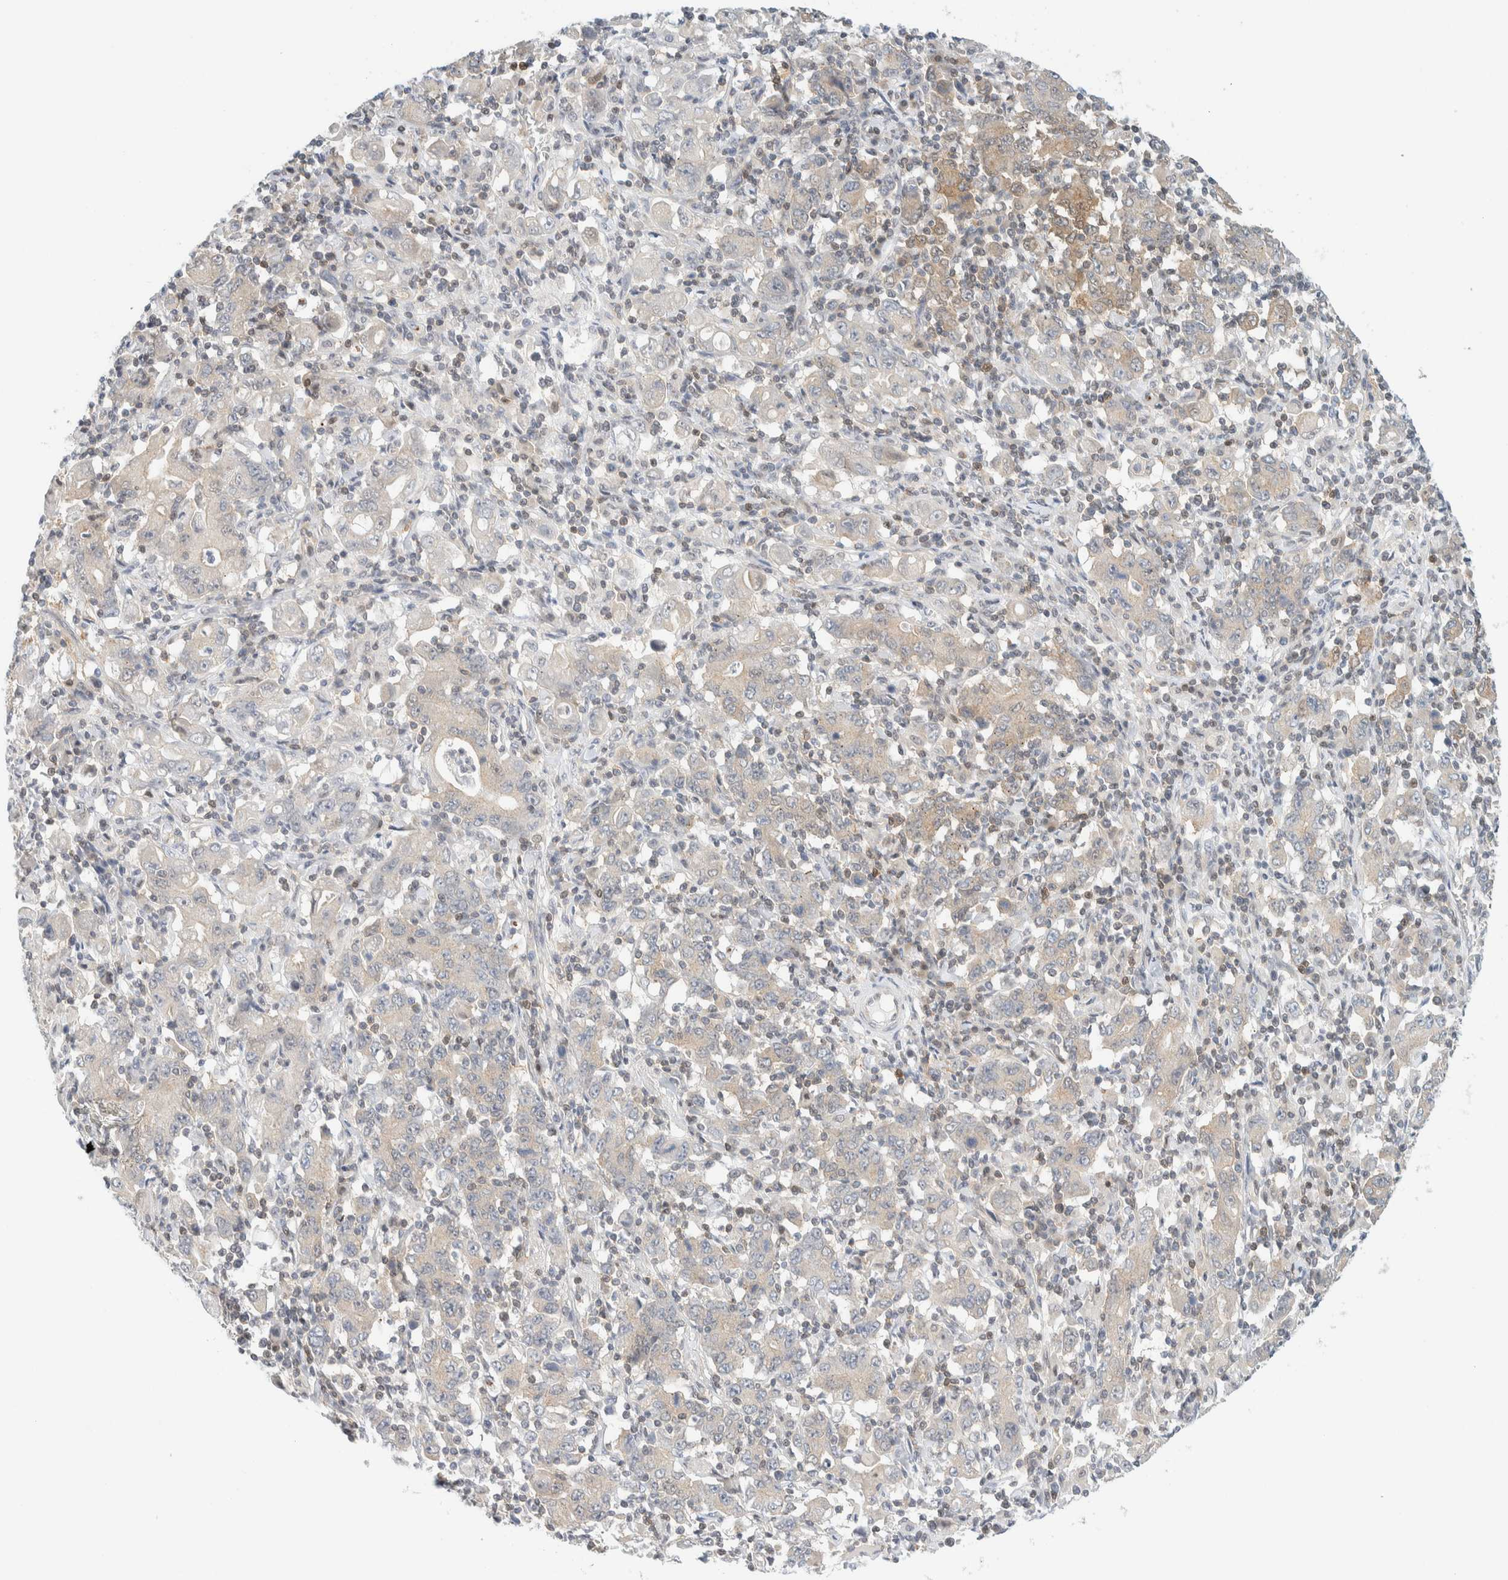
{"staining": {"intensity": "weak", "quantity": "<25%", "location": "cytoplasmic/membranous"}, "tissue": "stomach cancer", "cell_type": "Tumor cells", "image_type": "cancer", "snomed": [{"axis": "morphology", "description": "Adenocarcinoma, NOS"}, {"axis": "topography", "description": "Stomach, upper"}], "caption": "Human stomach adenocarcinoma stained for a protein using immunohistochemistry (IHC) demonstrates no expression in tumor cells.", "gene": "PCYT2", "patient": {"sex": "male", "age": 69}}